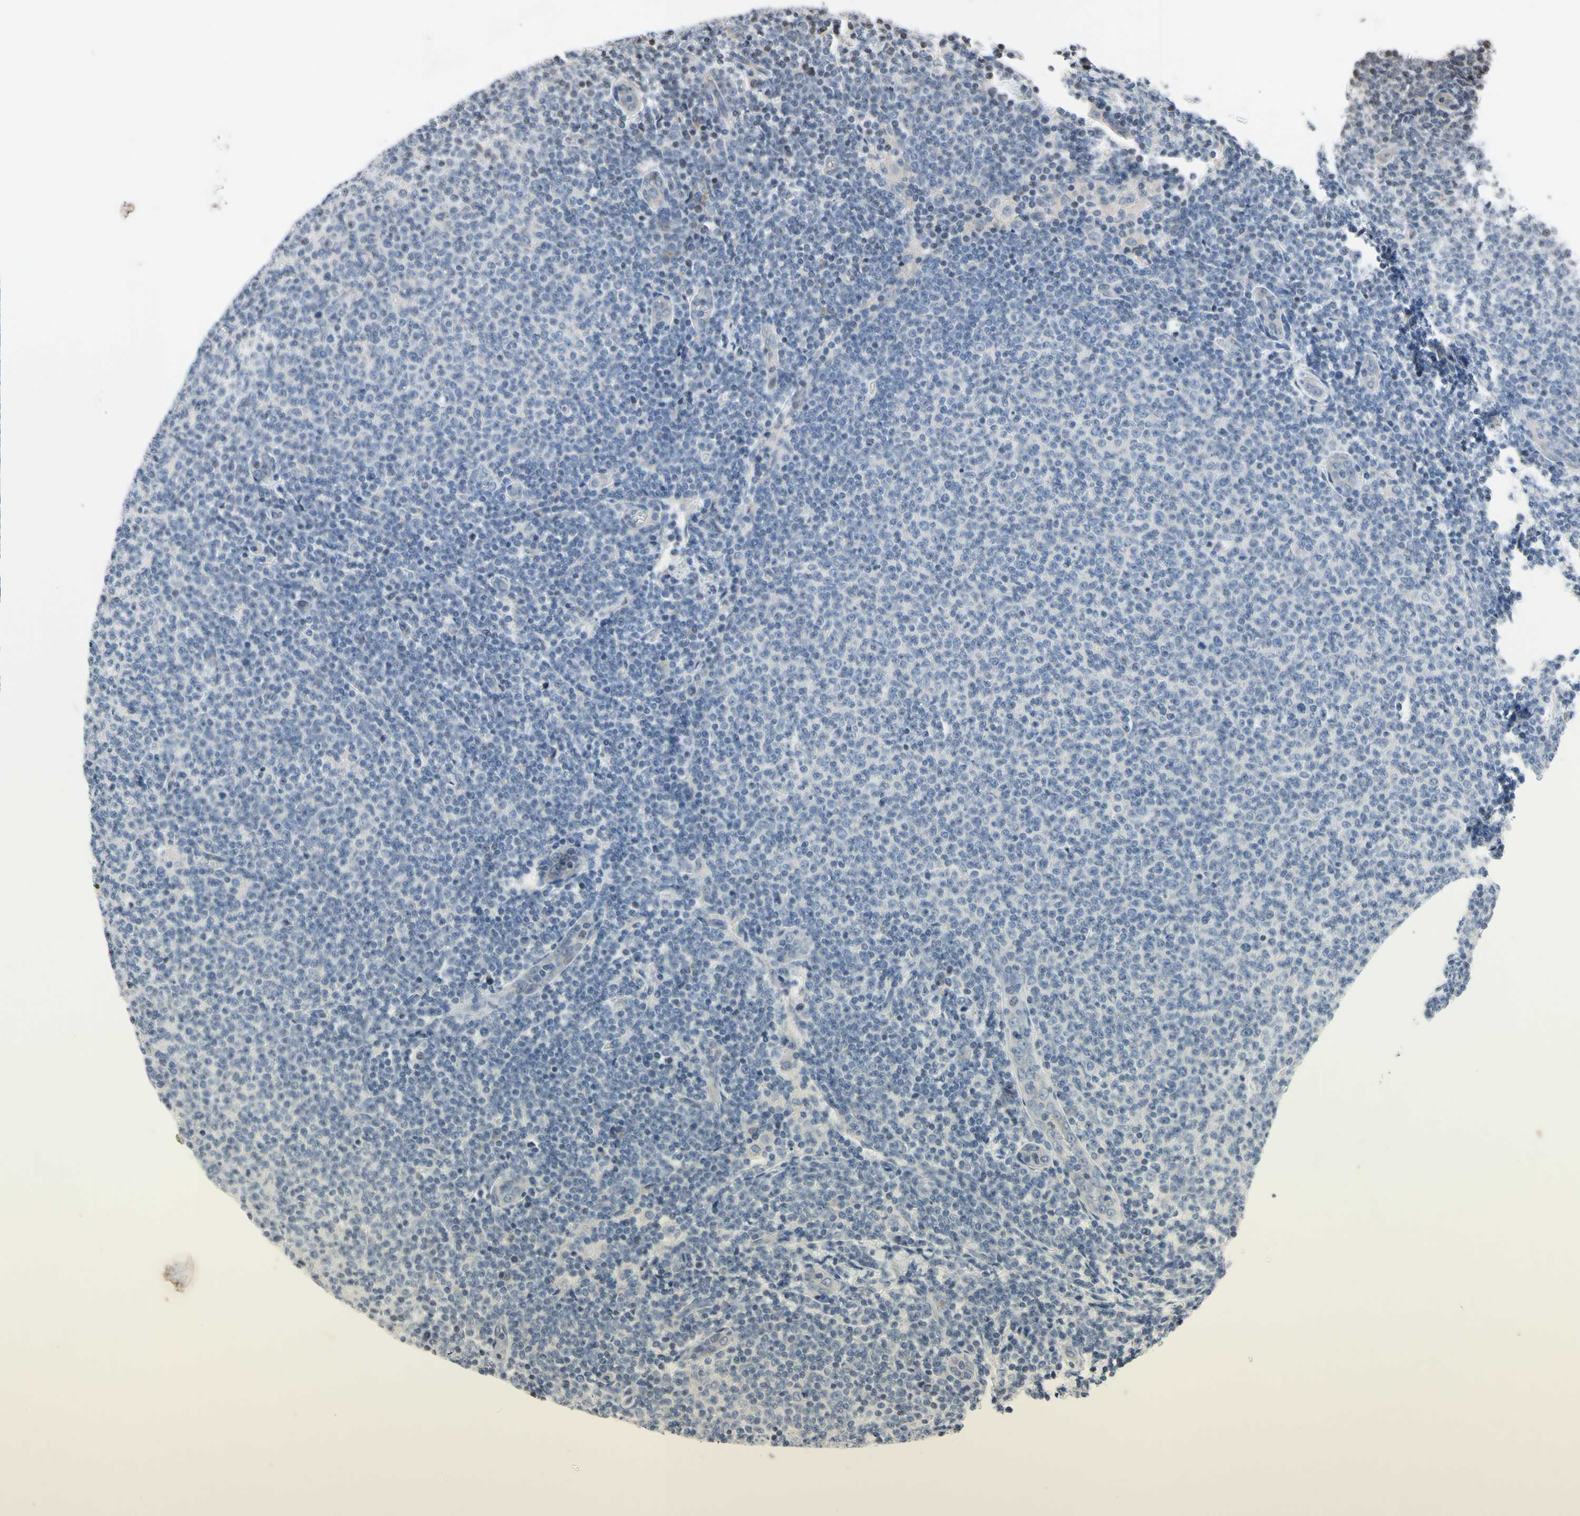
{"staining": {"intensity": "negative", "quantity": "none", "location": "none"}, "tissue": "lymphoma", "cell_type": "Tumor cells", "image_type": "cancer", "snomed": [{"axis": "morphology", "description": "Malignant lymphoma, non-Hodgkin's type, Low grade"}, {"axis": "topography", "description": "Lymph node"}], "caption": "Tumor cells show no significant protein staining in malignant lymphoma, non-Hodgkin's type (low-grade).", "gene": "ARG1", "patient": {"sex": "male", "age": 66}}